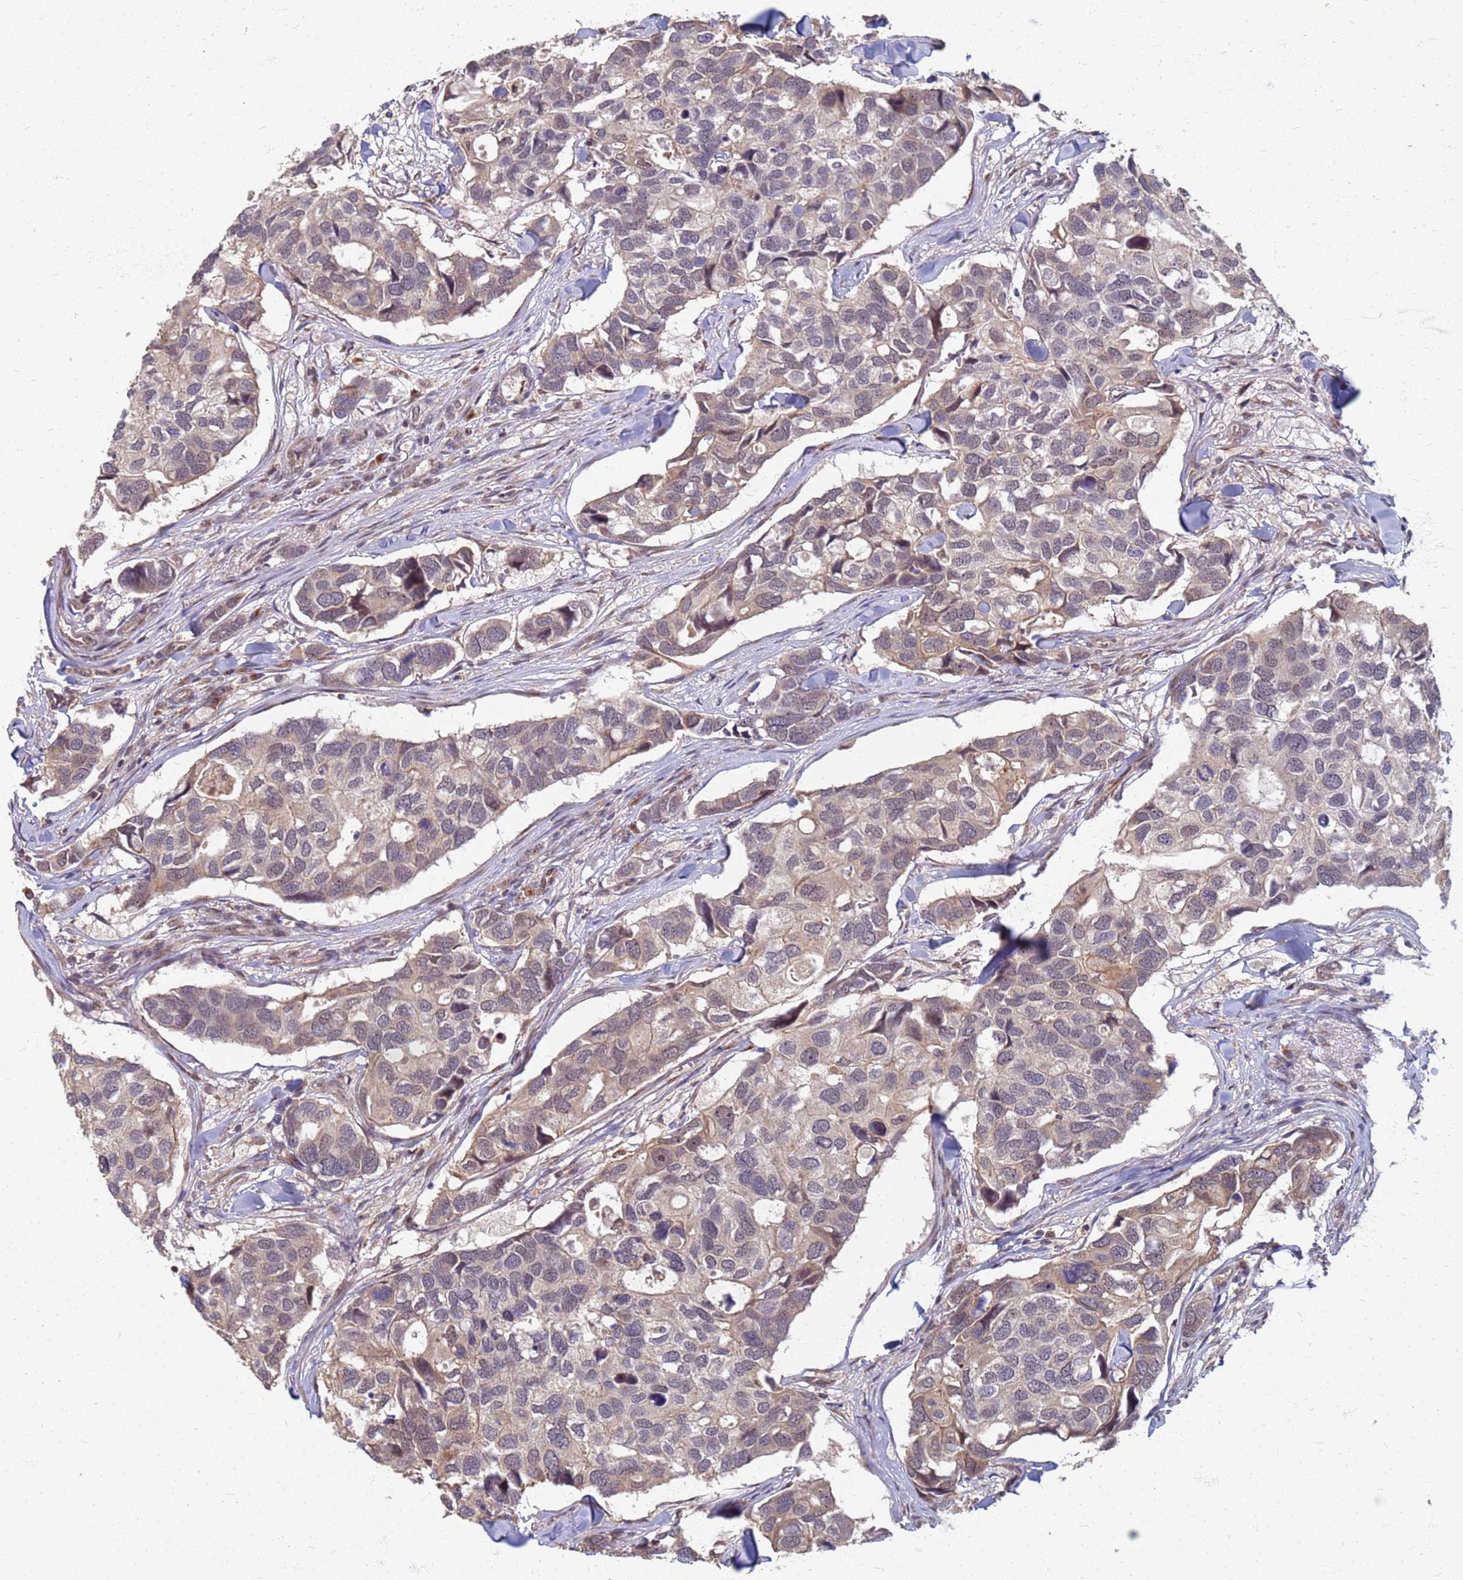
{"staining": {"intensity": "weak", "quantity": "25%-75%", "location": "cytoplasmic/membranous"}, "tissue": "breast cancer", "cell_type": "Tumor cells", "image_type": "cancer", "snomed": [{"axis": "morphology", "description": "Duct carcinoma"}, {"axis": "topography", "description": "Breast"}], "caption": "Infiltrating ductal carcinoma (breast) stained for a protein shows weak cytoplasmic/membranous positivity in tumor cells.", "gene": "ITGB4", "patient": {"sex": "female", "age": 83}}